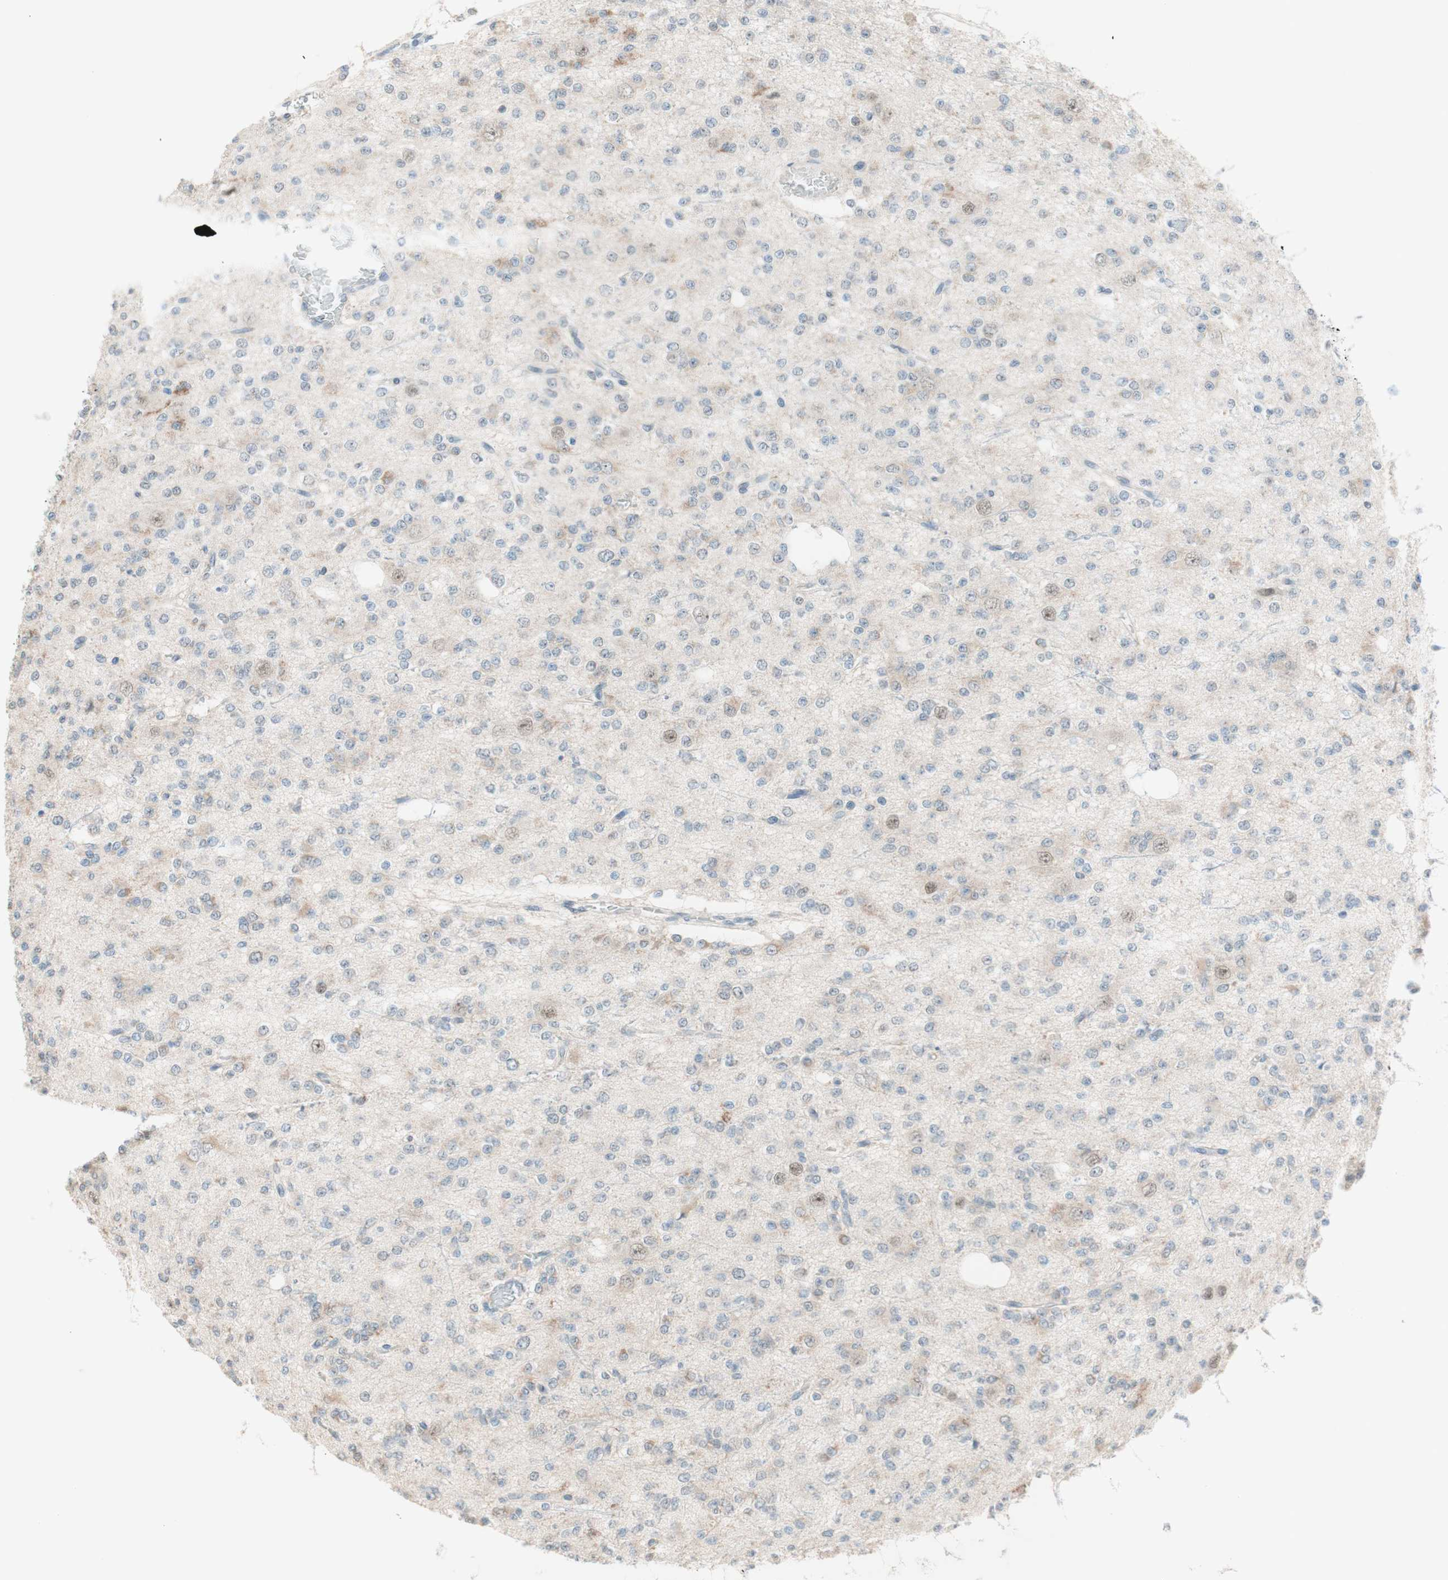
{"staining": {"intensity": "negative", "quantity": "none", "location": "none"}, "tissue": "glioma", "cell_type": "Tumor cells", "image_type": "cancer", "snomed": [{"axis": "morphology", "description": "Glioma, malignant, Low grade"}, {"axis": "topography", "description": "Brain"}], "caption": "This is an IHC photomicrograph of human malignant glioma (low-grade). There is no staining in tumor cells.", "gene": "JPH1", "patient": {"sex": "male", "age": 38}}